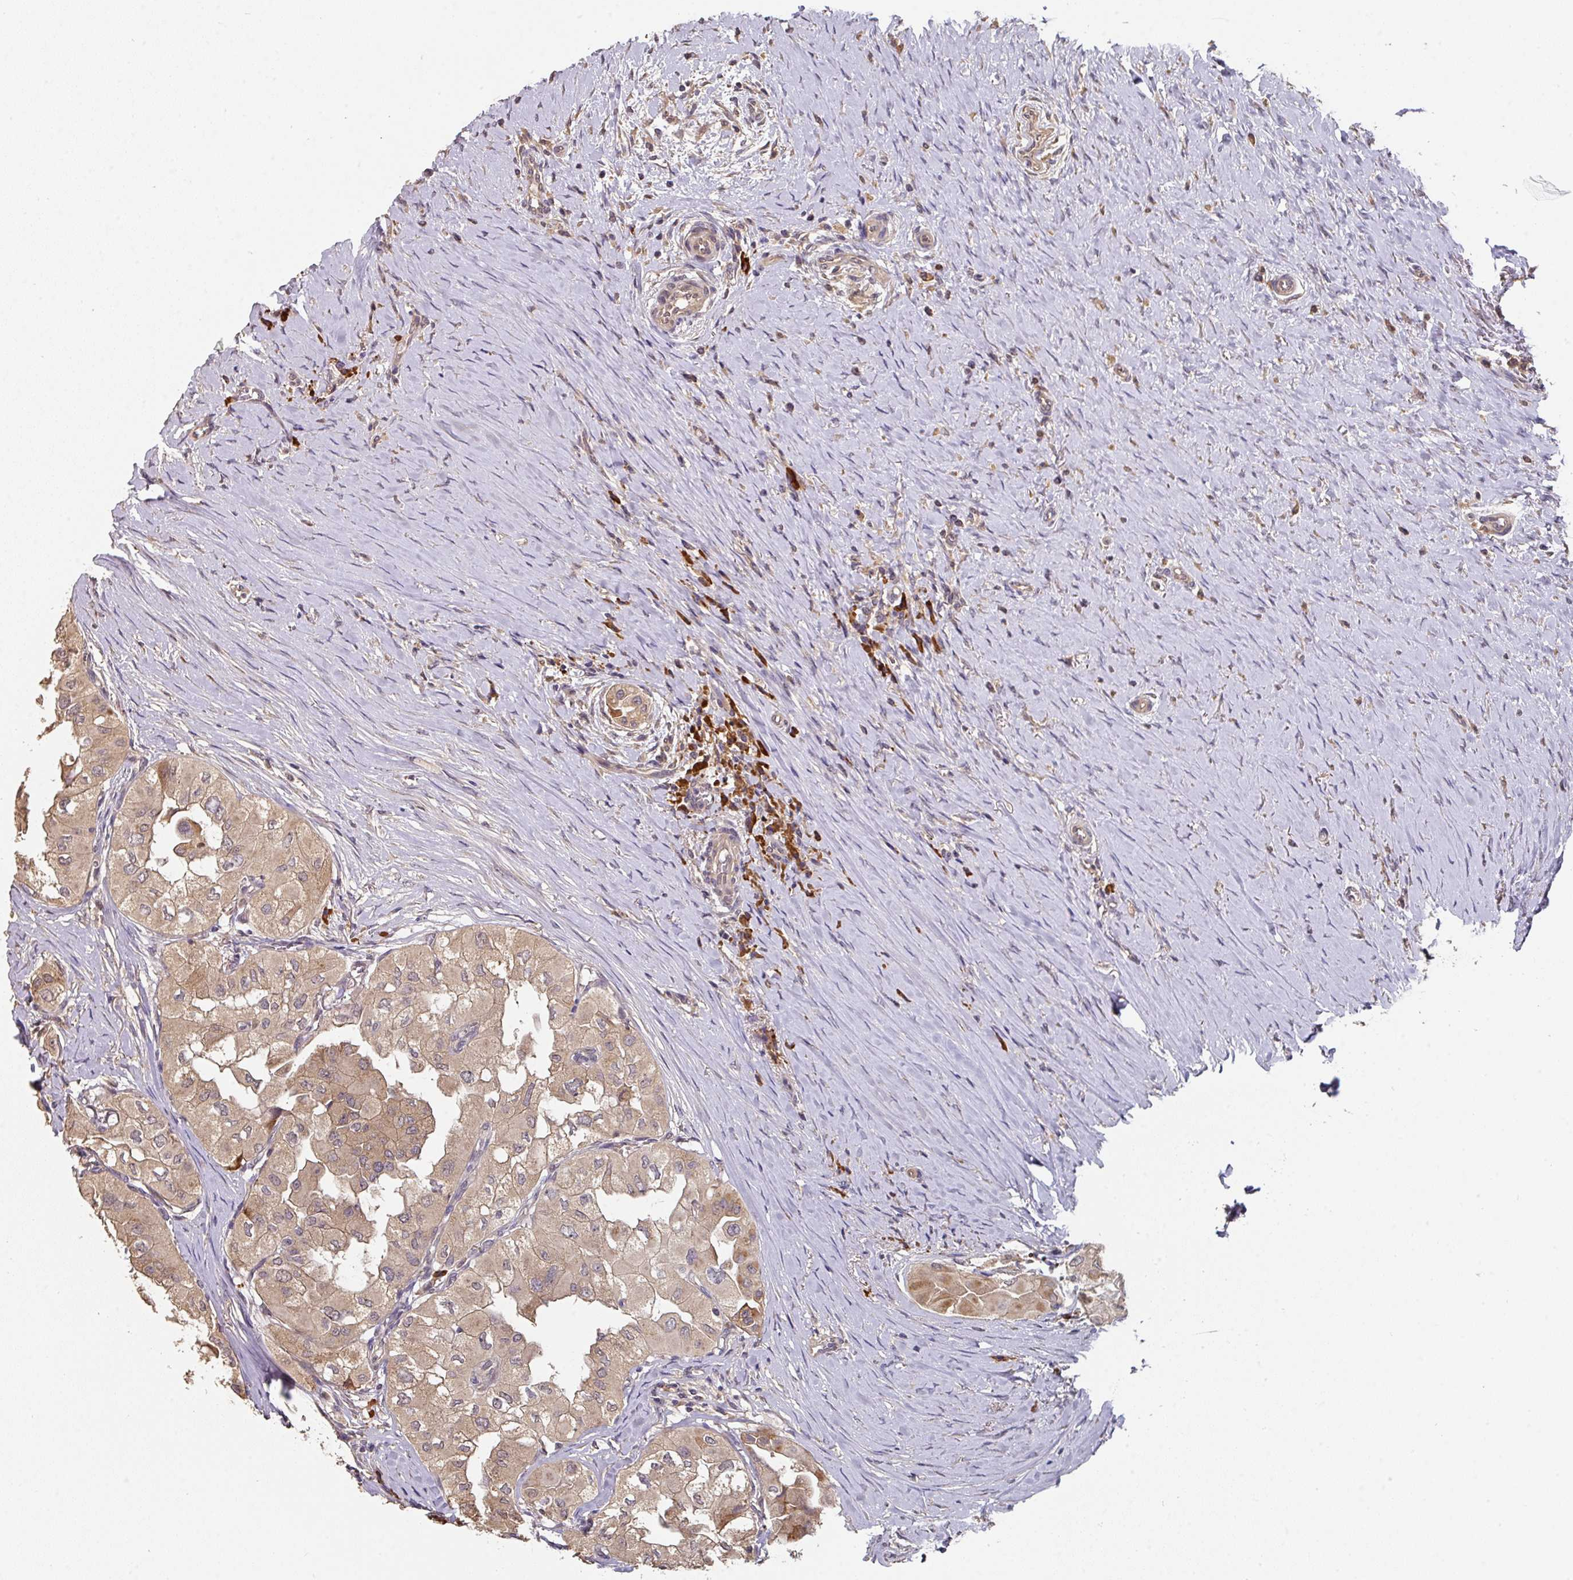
{"staining": {"intensity": "weak", "quantity": ">75%", "location": "cytoplasmic/membranous"}, "tissue": "thyroid cancer", "cell_type": "Tumor cells", "image_type": "cancer", "snomed": [{"axis": "morphology", "description": "Papillary adenocarcinoma, NOS"}, {"axis": "topography", "description": "Thyroid gland"}], "caption": "Papillary adenocarcinoma (thyroid) stained for a protein demonstrates weak cytoplasmic/membranous positivity in tumor cells. The staining was performed using DAB to visualize the protein expression in brown, while the nuclei were stained in blue with hematoxylin (Magnification: 20x).", "gene": "ACVR2B", "patient": {"sex": "female", "age": 59}}